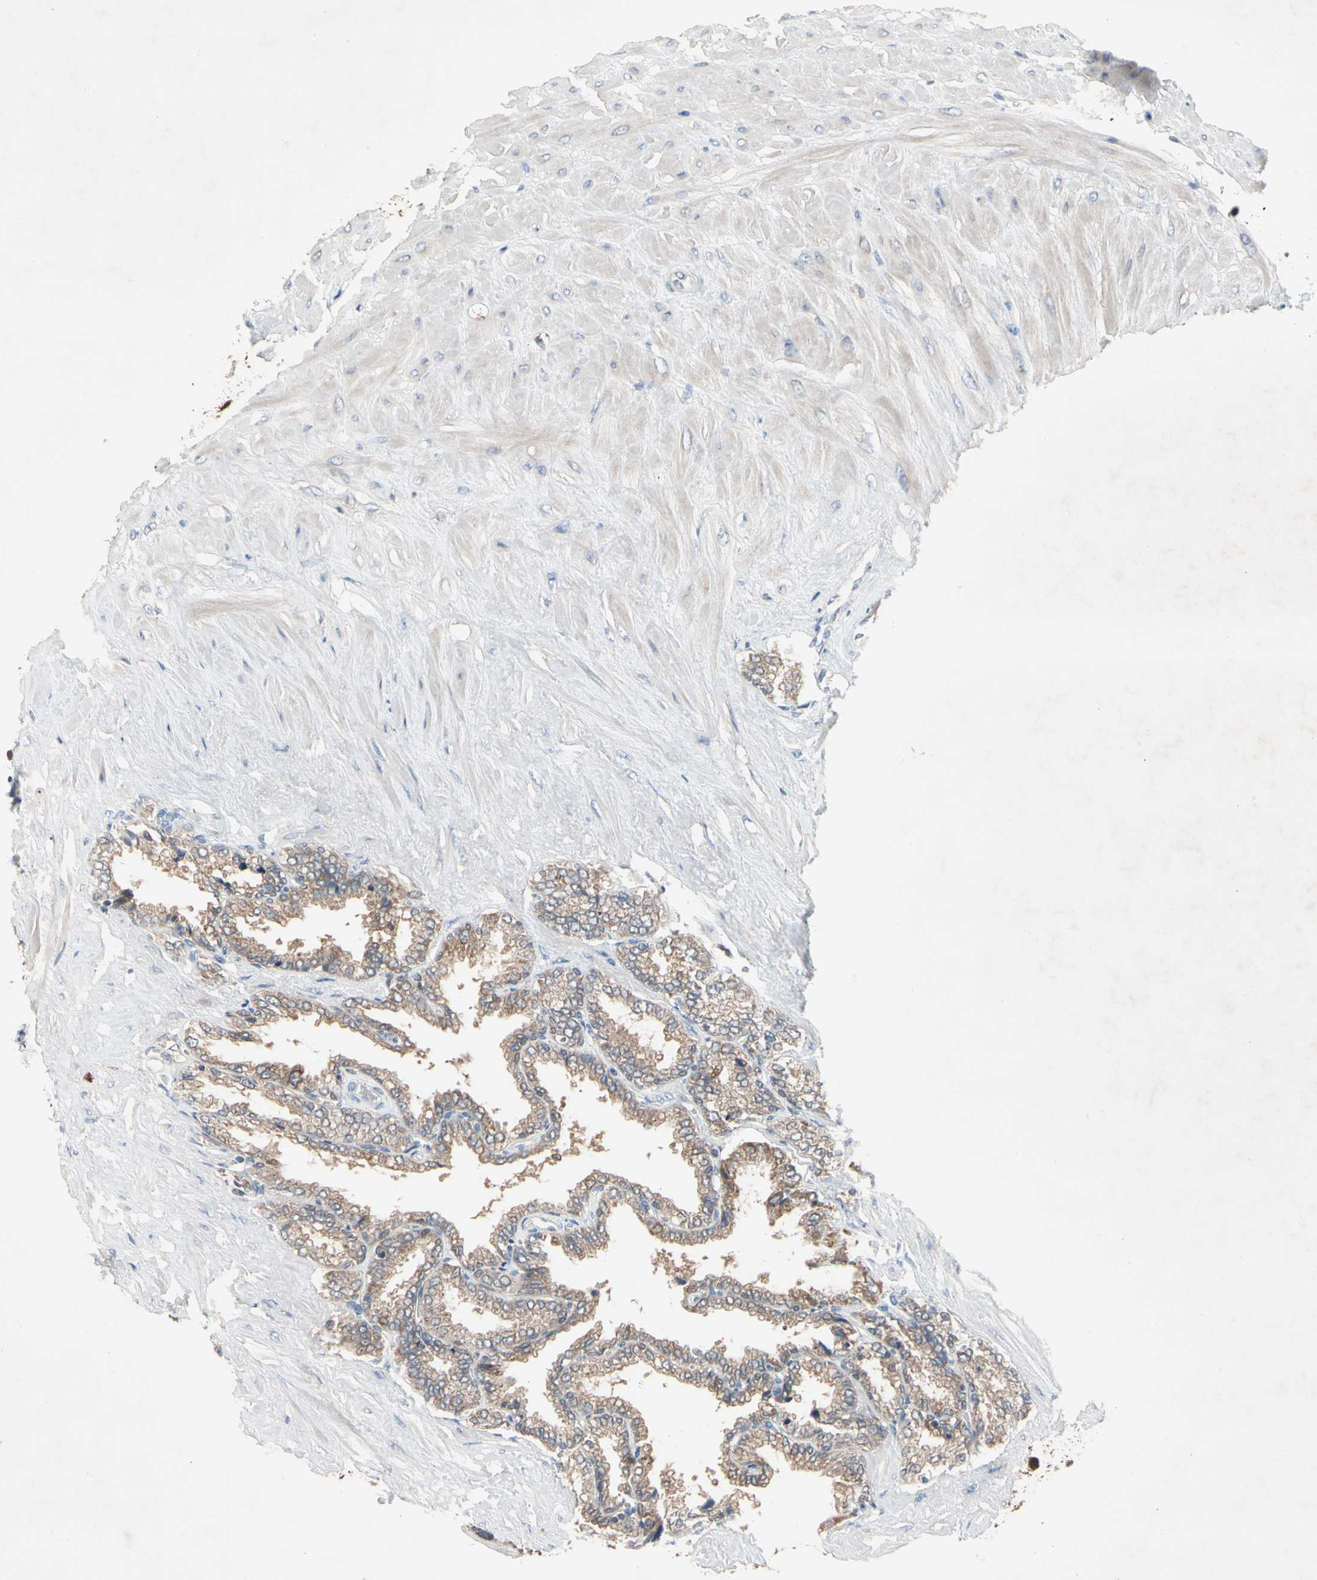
{"staining": {"intensity": "moderate", "quantity": ">75%", "location": "cytoplasmic/membranous"}, "tissue": "seminal vesicle", "cell_type": "Glandular cells", "image_type": "normal", "snomed": [{"axis": "morphology", "description": "Normal tissue, NOS"}, {"axis": "topography", "description": "Seminal veicle"}], "caption": "A brown stain highlights moderate cytoplasmic/membranous expression of a protein in glandular cells of unremarkable human seminal vesicle.", "gene": "MTHFS", "patient": {"sex": "male", "age": 46}}